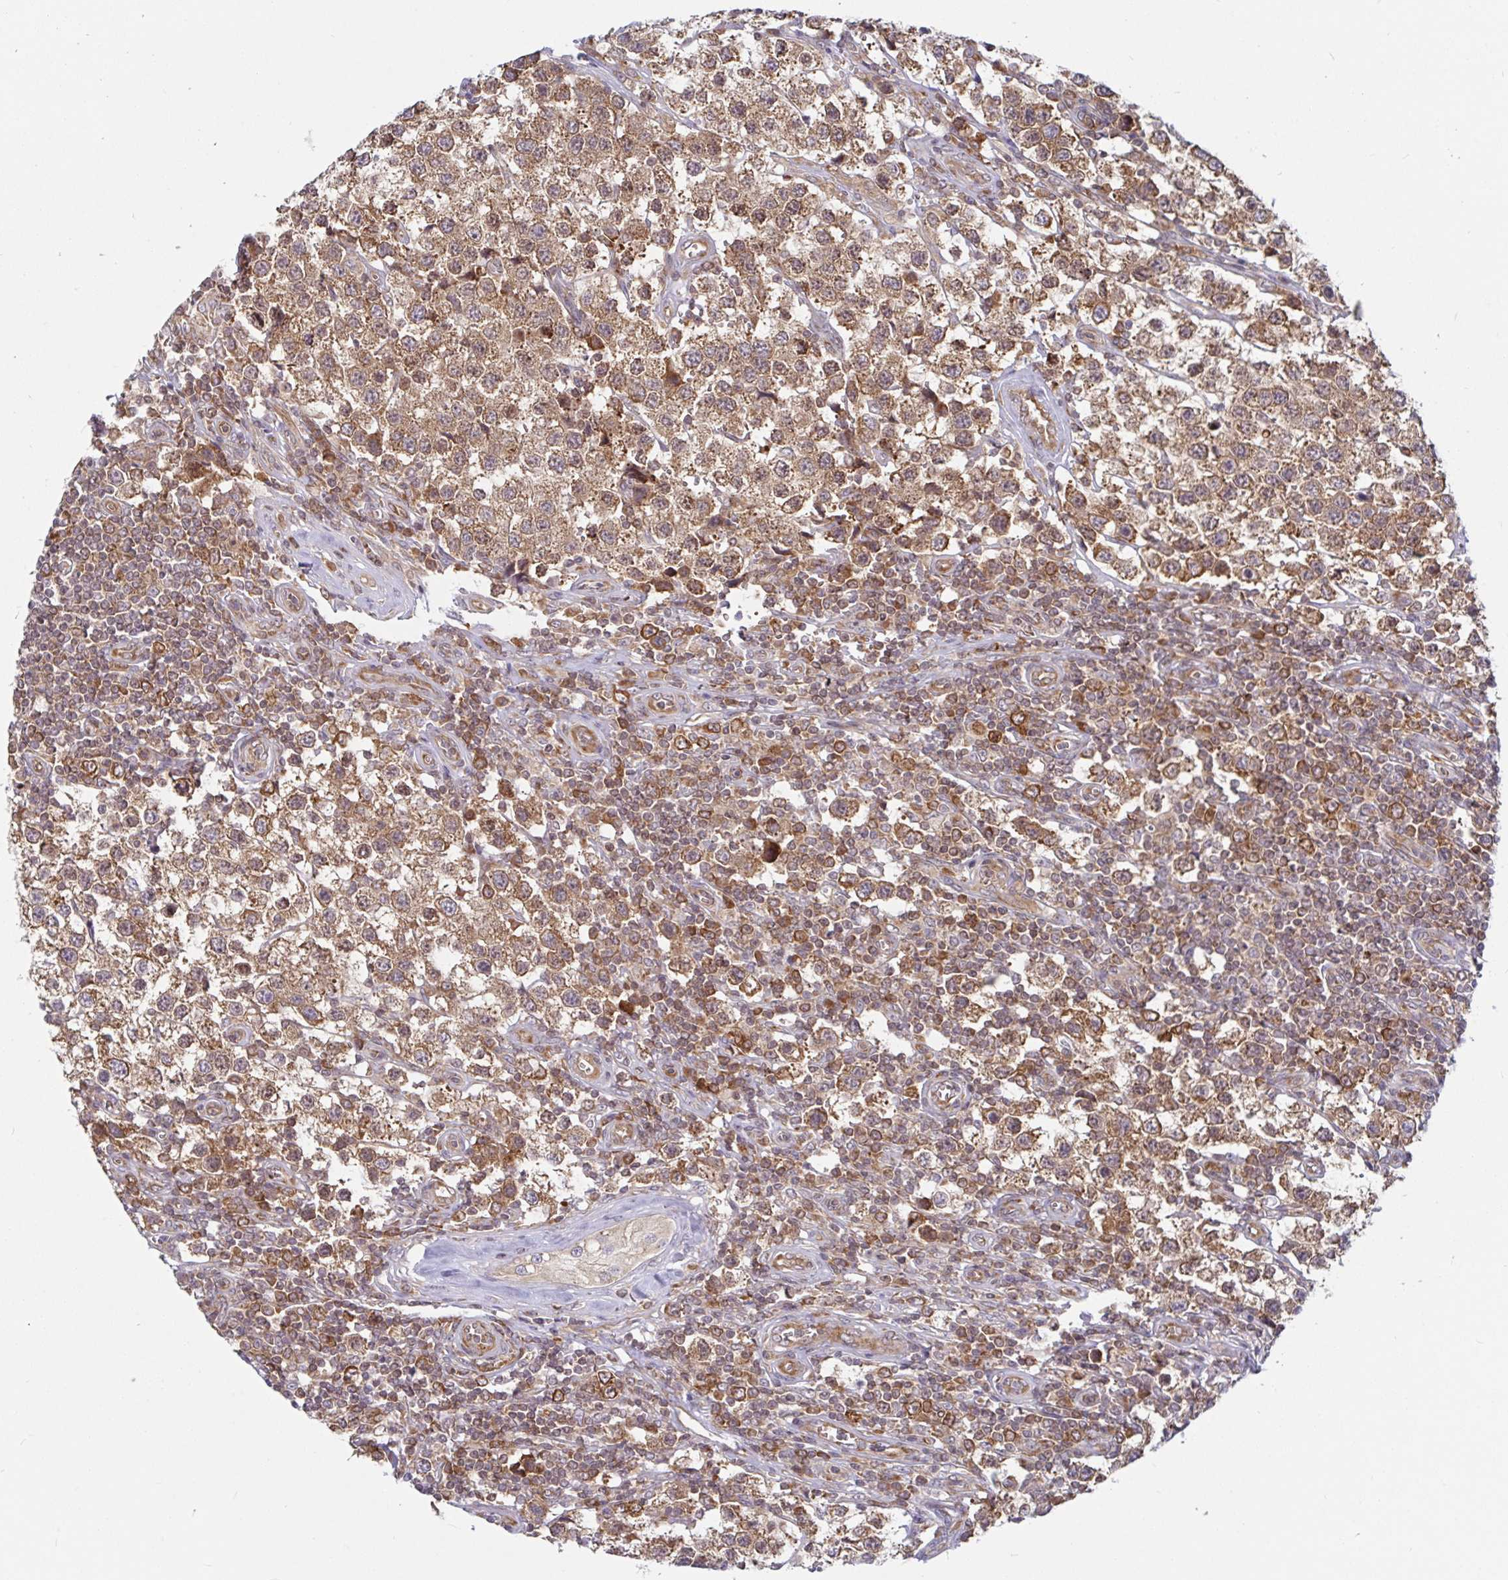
{"staining": {"intensity": "moderate", "quantity": ">75%", "location": "cytoplasmic/membranous"}, "tissue": "testis cancer", "cell_type": "Tumor cells", "image_type": "cancer", "snomed": [{"axis": "morphology", "description": "Seminoma, NOS"}, {"axis": "topography", "description": "Testis"}], "caption": "Moderate cytoplasmic/membranous expression for a protein is seen in approximately >75% of tumor cells of testis seminoma using IHC.", "gene": "LARP1", "patient": {"sex": "male", "age": 34}}